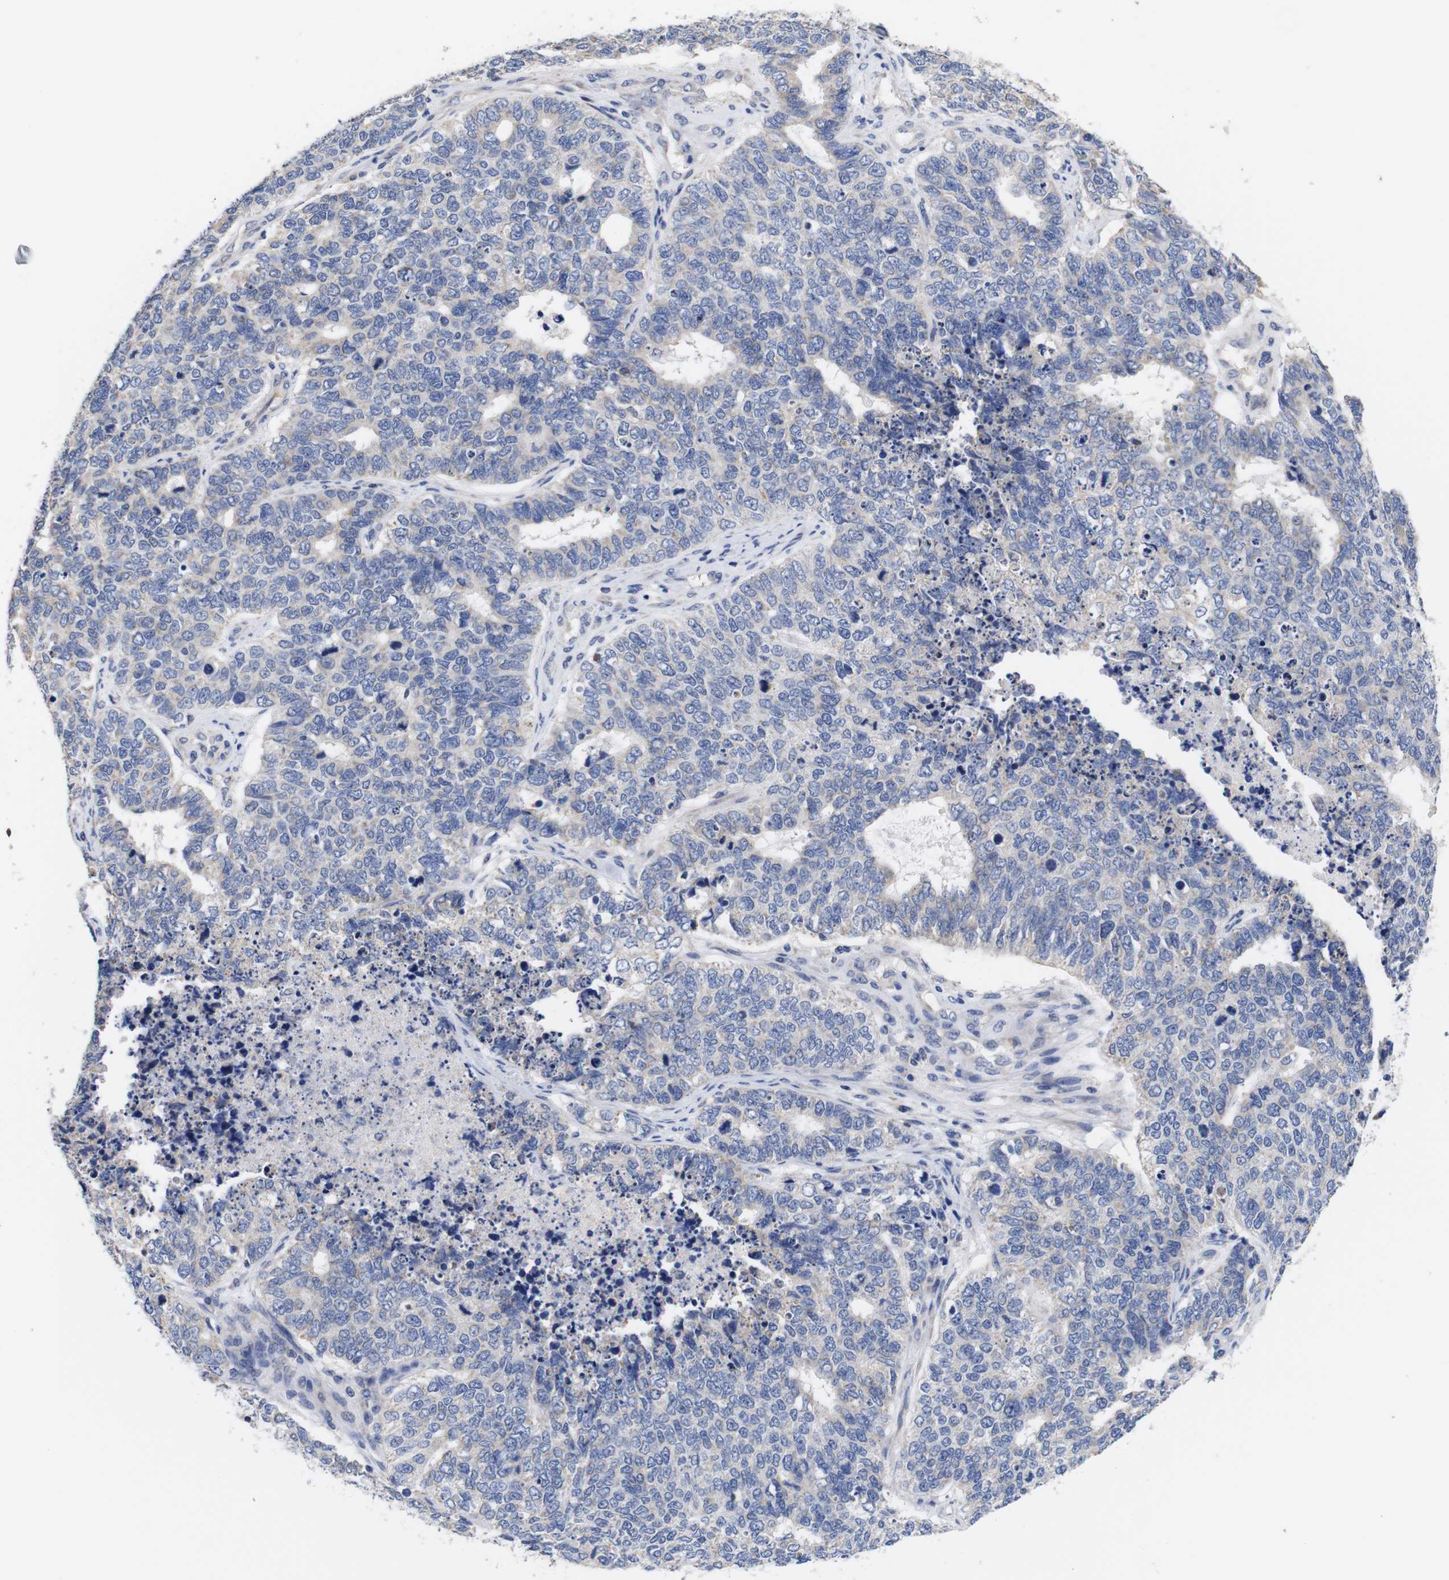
{"staining": {"intensity": "negative", "quantity": "none", "location": "none"}, "tissue": "cervical cancer", "cell_type": "Tumor cells", "image_type": "cancer", "snomed": [{"axis": "morphology", "description": "Squamous cell carcinoma, NOS"}, {"axis": "topography", "description": "Cervix"}], "caption": "Immunohistochemistry histopathology image of cervical cancer stained for a protein (brown), which displays no staining in tumor cells.", "gene": "OPN3", "patient": {"sex": "female", "age": 63}}